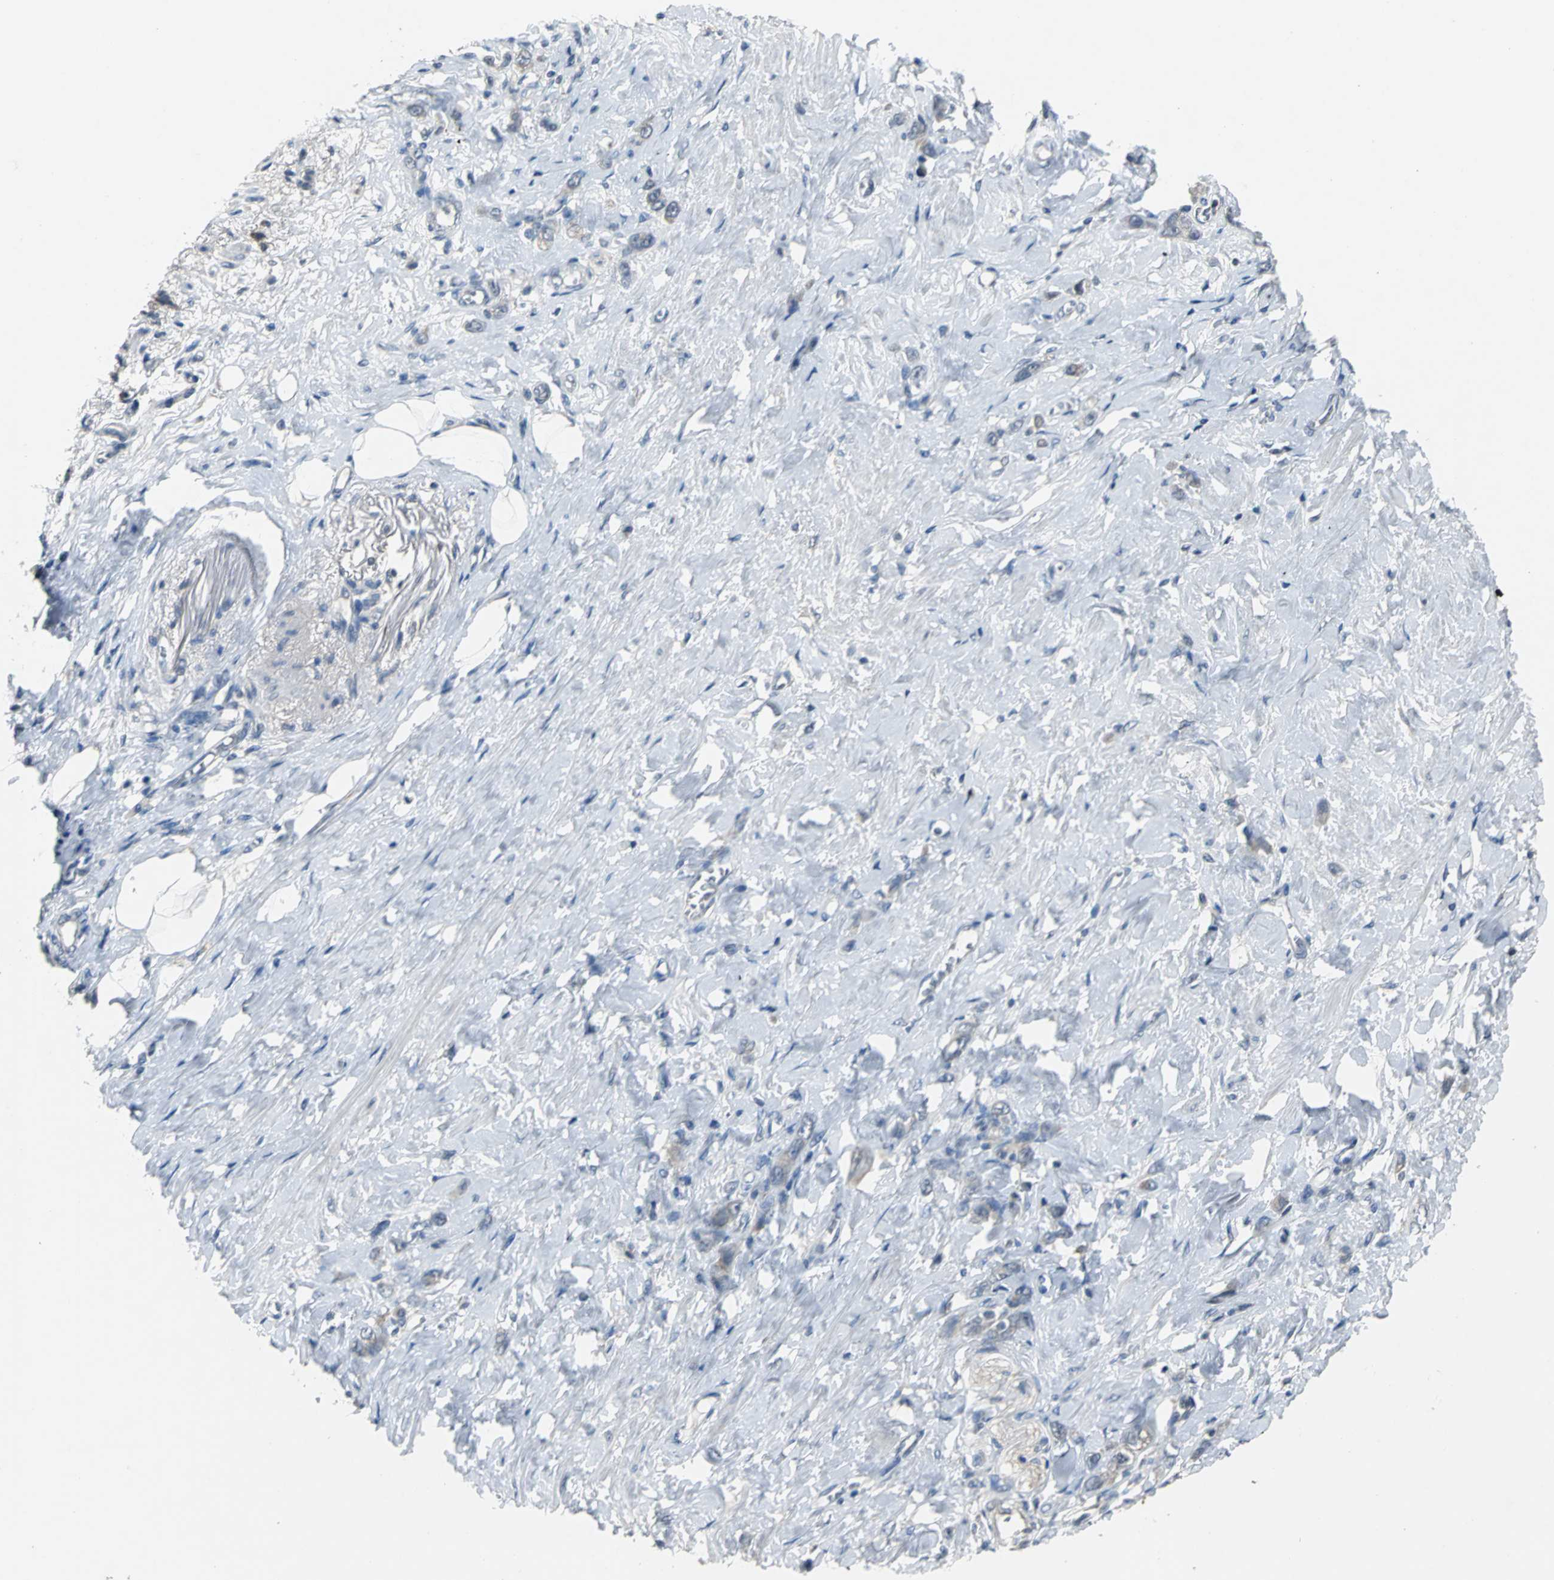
{"staining": {"intensity": "weak", "quantity": "<25%", "location": "cytoplasmic/membranous"}, "tissue": "stomach cancer", "cell_type": "Tumor cells", "image_type": "cancer", "snomed": [{"axis": "morphology", "description": "Adenocarcinoma, NOS"}, {"axis": "topography", "description": "Stomach"}], "caption": "There is no significant staining in tumor cells of stomach adenocarcinoma.", "gene": "JADE3", "patient": {"sex": "male", "age": 82}}